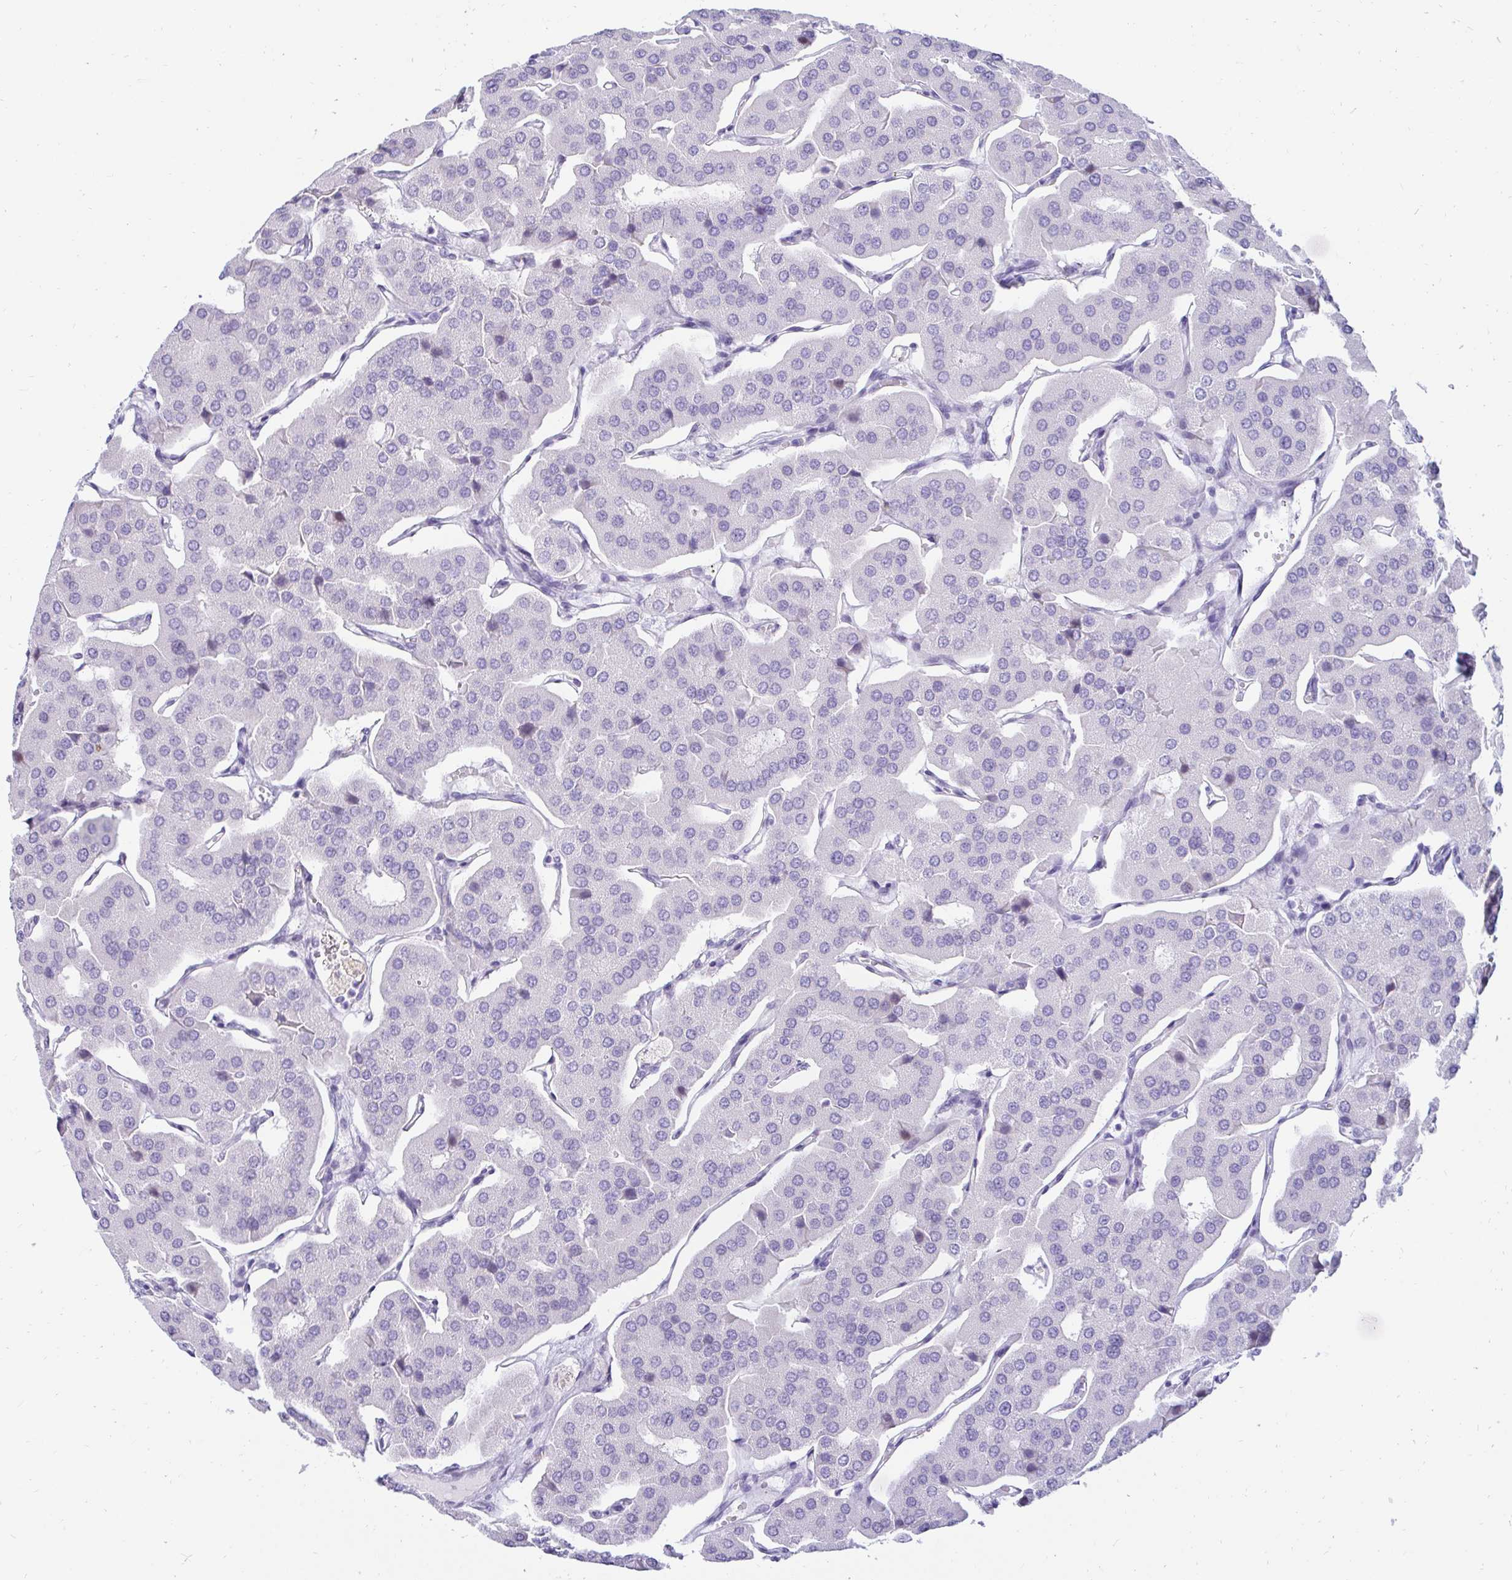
{"staining": {"intensity": "negative", "quantity": "none", "location": "none"}, "tissue": "parathyroid gland", "cell_type": "Glandular cells", "image_type": "normal", "snomed": [{"axis": "morphology", "description": "Normal tissue, NOS"}, {"axis": "morphology", "description": "Adenoma, NOS"}, {"axis": "topography", "description": "Parathyroid gland"}], "caption": "Immunohistochemical staining of unremarkable human parathyroid gland demonstrates no significant staining in glandular cells.", "gene": "CAPSL", "patient": {"sex": "female", "age": 86}}